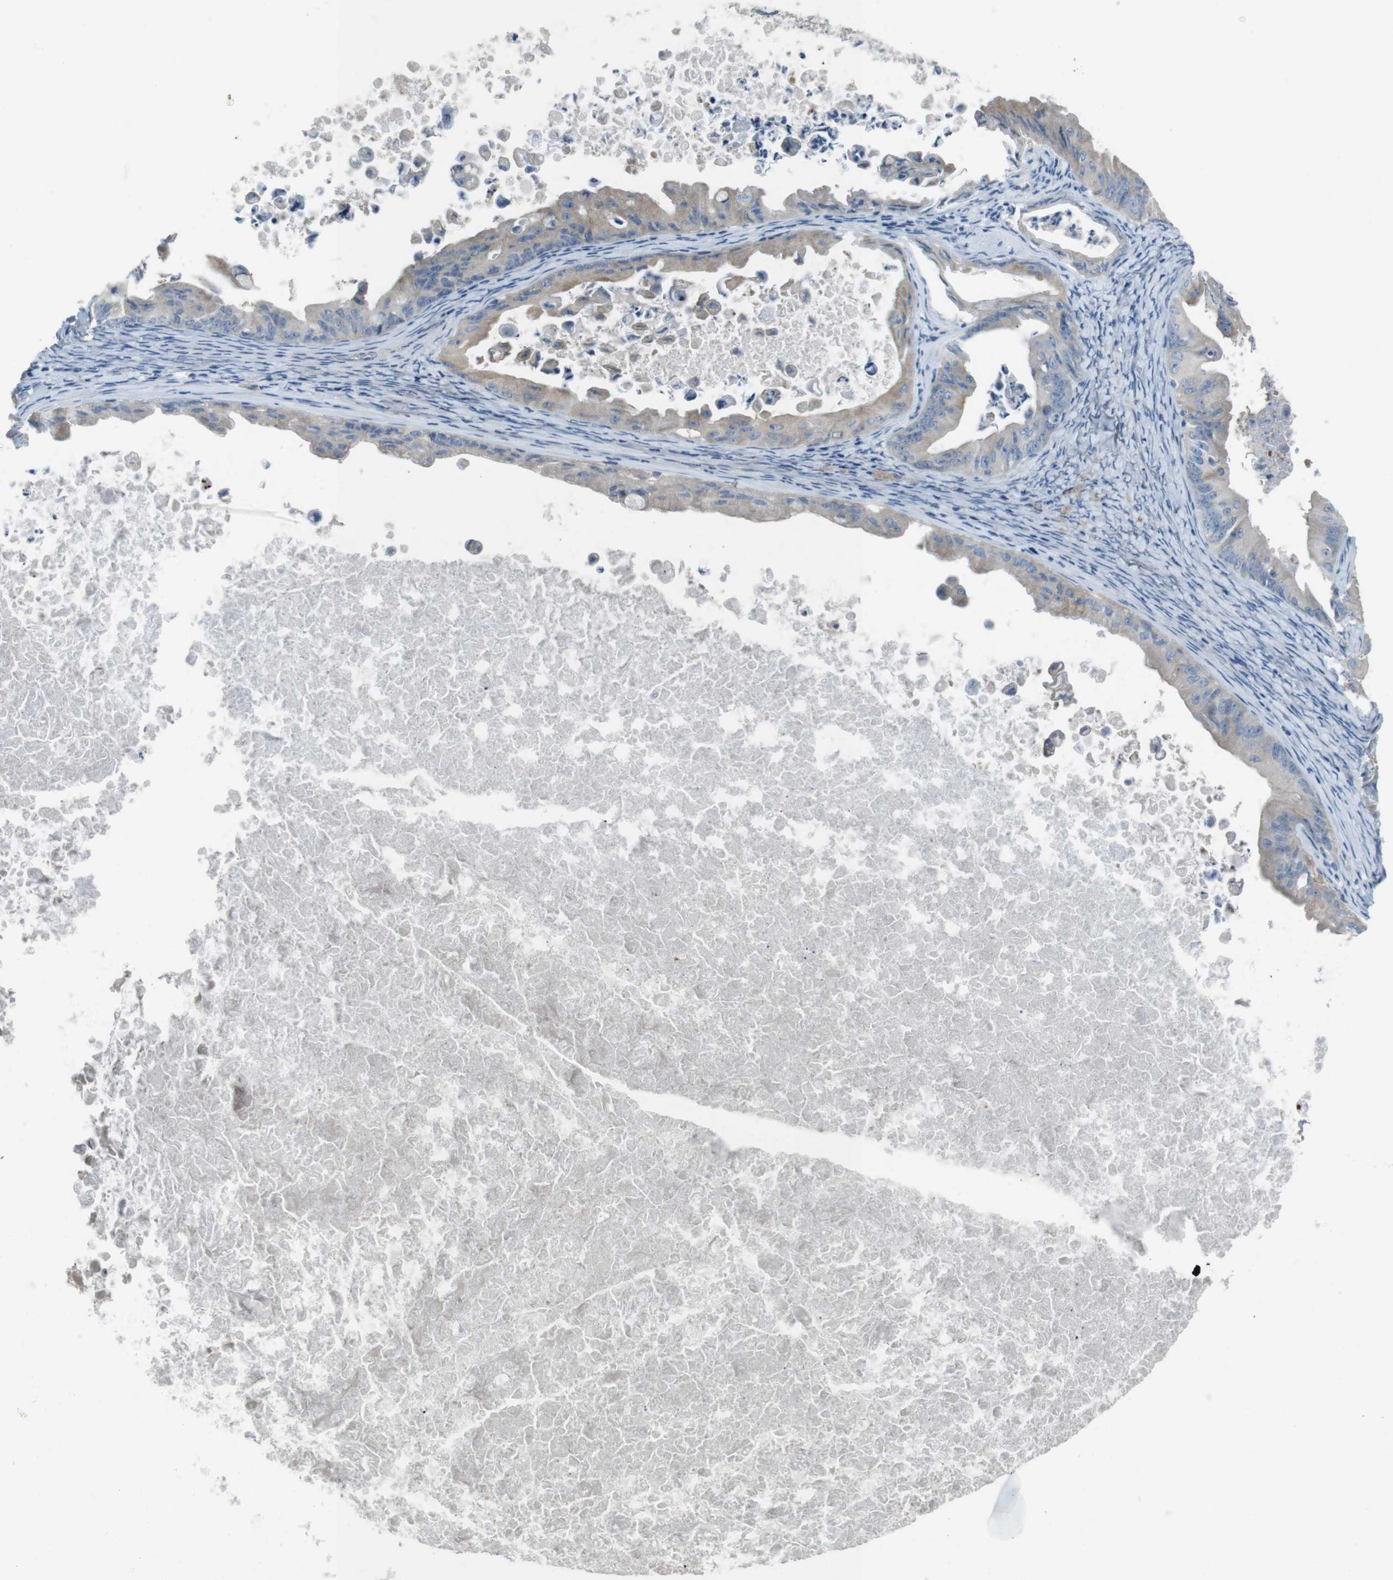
{"staining": {"intensity": "weak", "quantity": "25%-75%", "location": "cytoplasmic/membranous"}, "tissue": "ovarian cancer", "cell_type": "Tumor cells", "image_type": "cancer", "snomed": [{"axis": "morphology", "description": "Cystadenocarcinoma, mucinous, NOS"}, {"axis": "topography", "description": "Ovary"}], "caption": "Brown immunohistochemical staining in ovarian mucinous cystadenocarcinoma demonstrates weak cytoplasmic/membranous positivity in approximately 25%-75% of tumor cells.", "gene": "ENTPD7", "patient": {"sex": "female", "age": 37}}